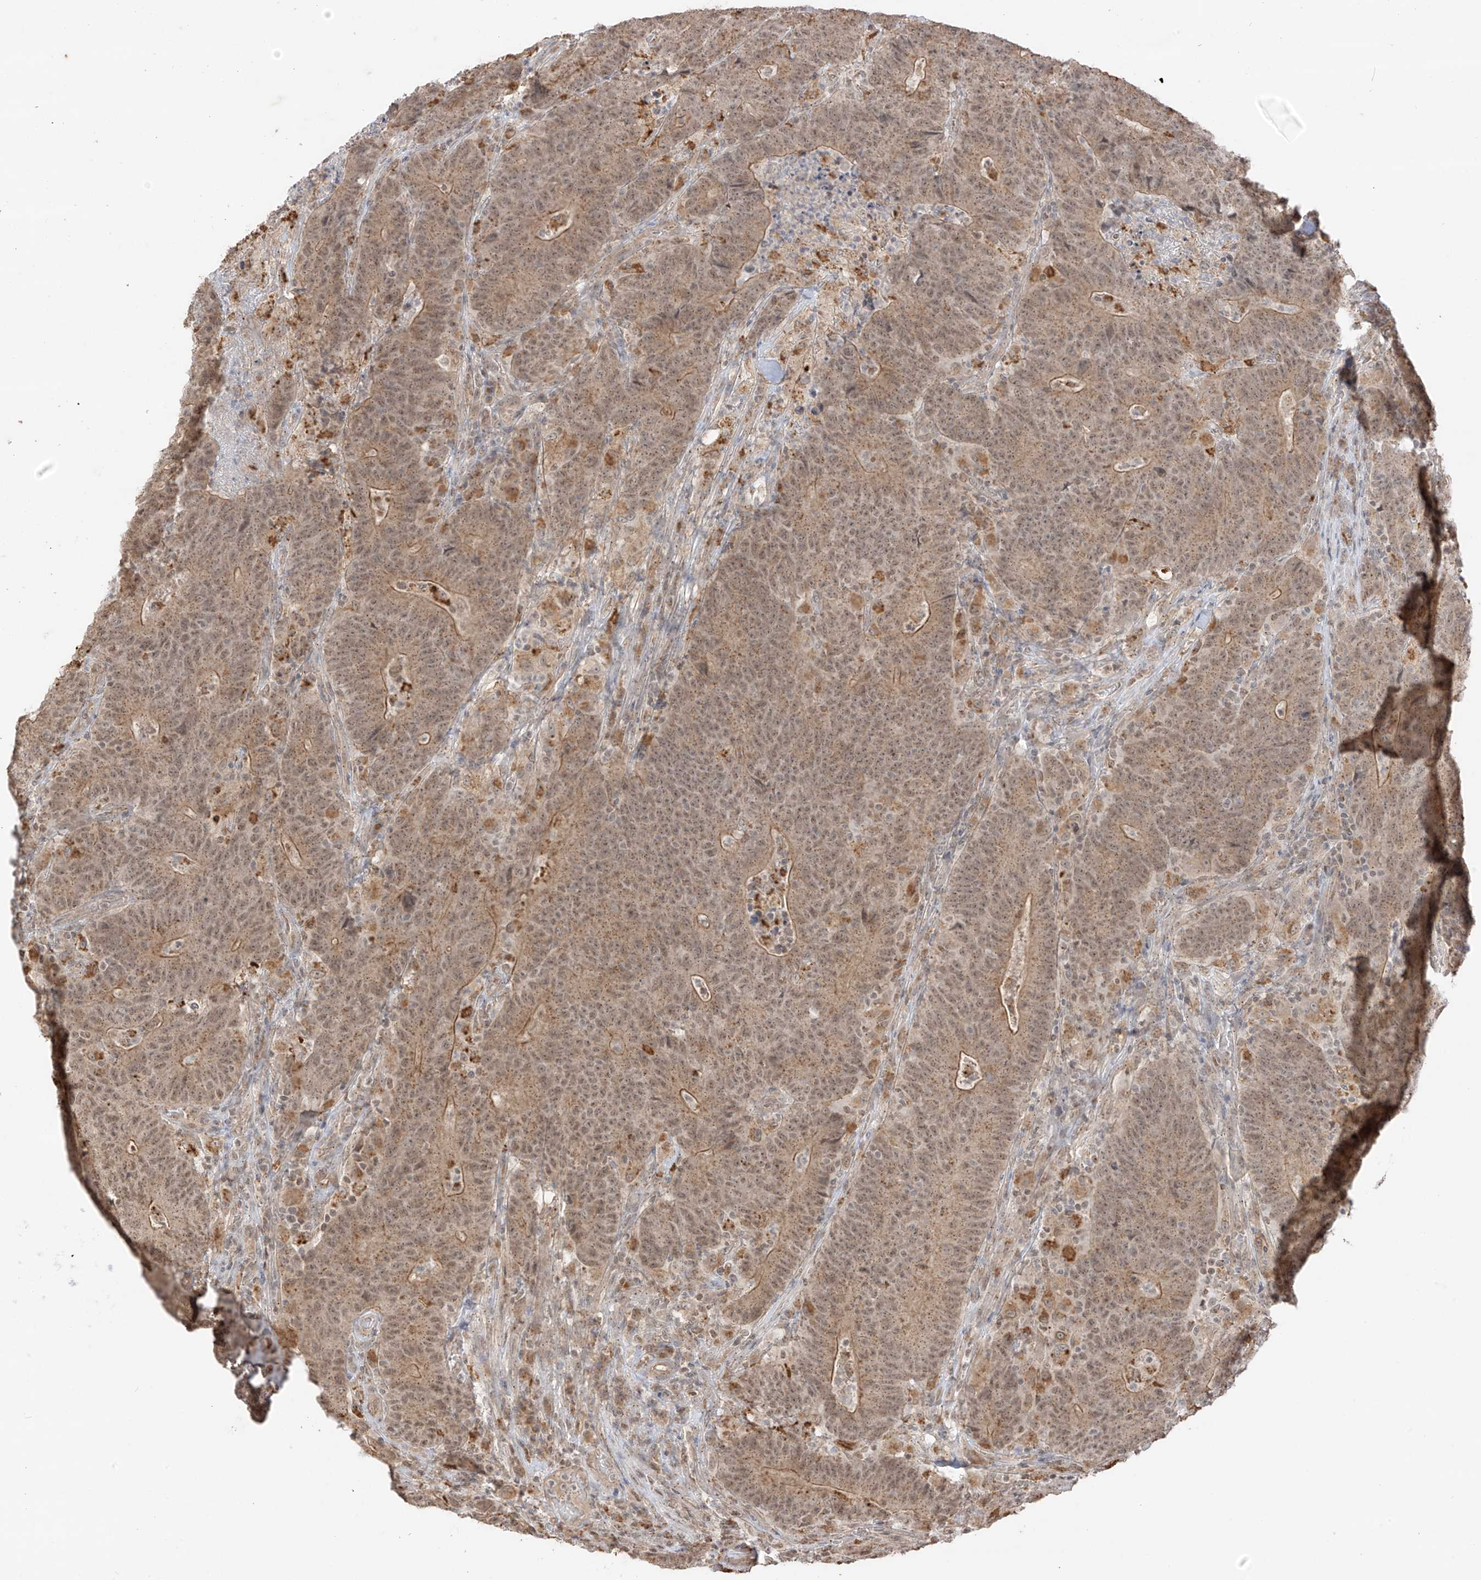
{"staining": {"intensity": "moderate", "quantity": ">75%", "location": "cytoplasmic/membranous"}, "tissue": "colorectal cancer", "cell_type": "Tumor cells", "image_type": "cancer", "snomed": [{"axis": "morphology", "description": "Normal tissue, NOS"}, {"axis": "morphology", "description": "Adenocarcinoma, NOS"}, {"axis": "topography", "description": "Colon"}], "caption": "This is an image of immunohistochemistry staining of colorectal adenocarcinoma, which shows moderate positivity in the cytoplasmic/membranous of tumor cells.", "gene": "N4BP3", "patient": {"sex": "female", "age": 75}}